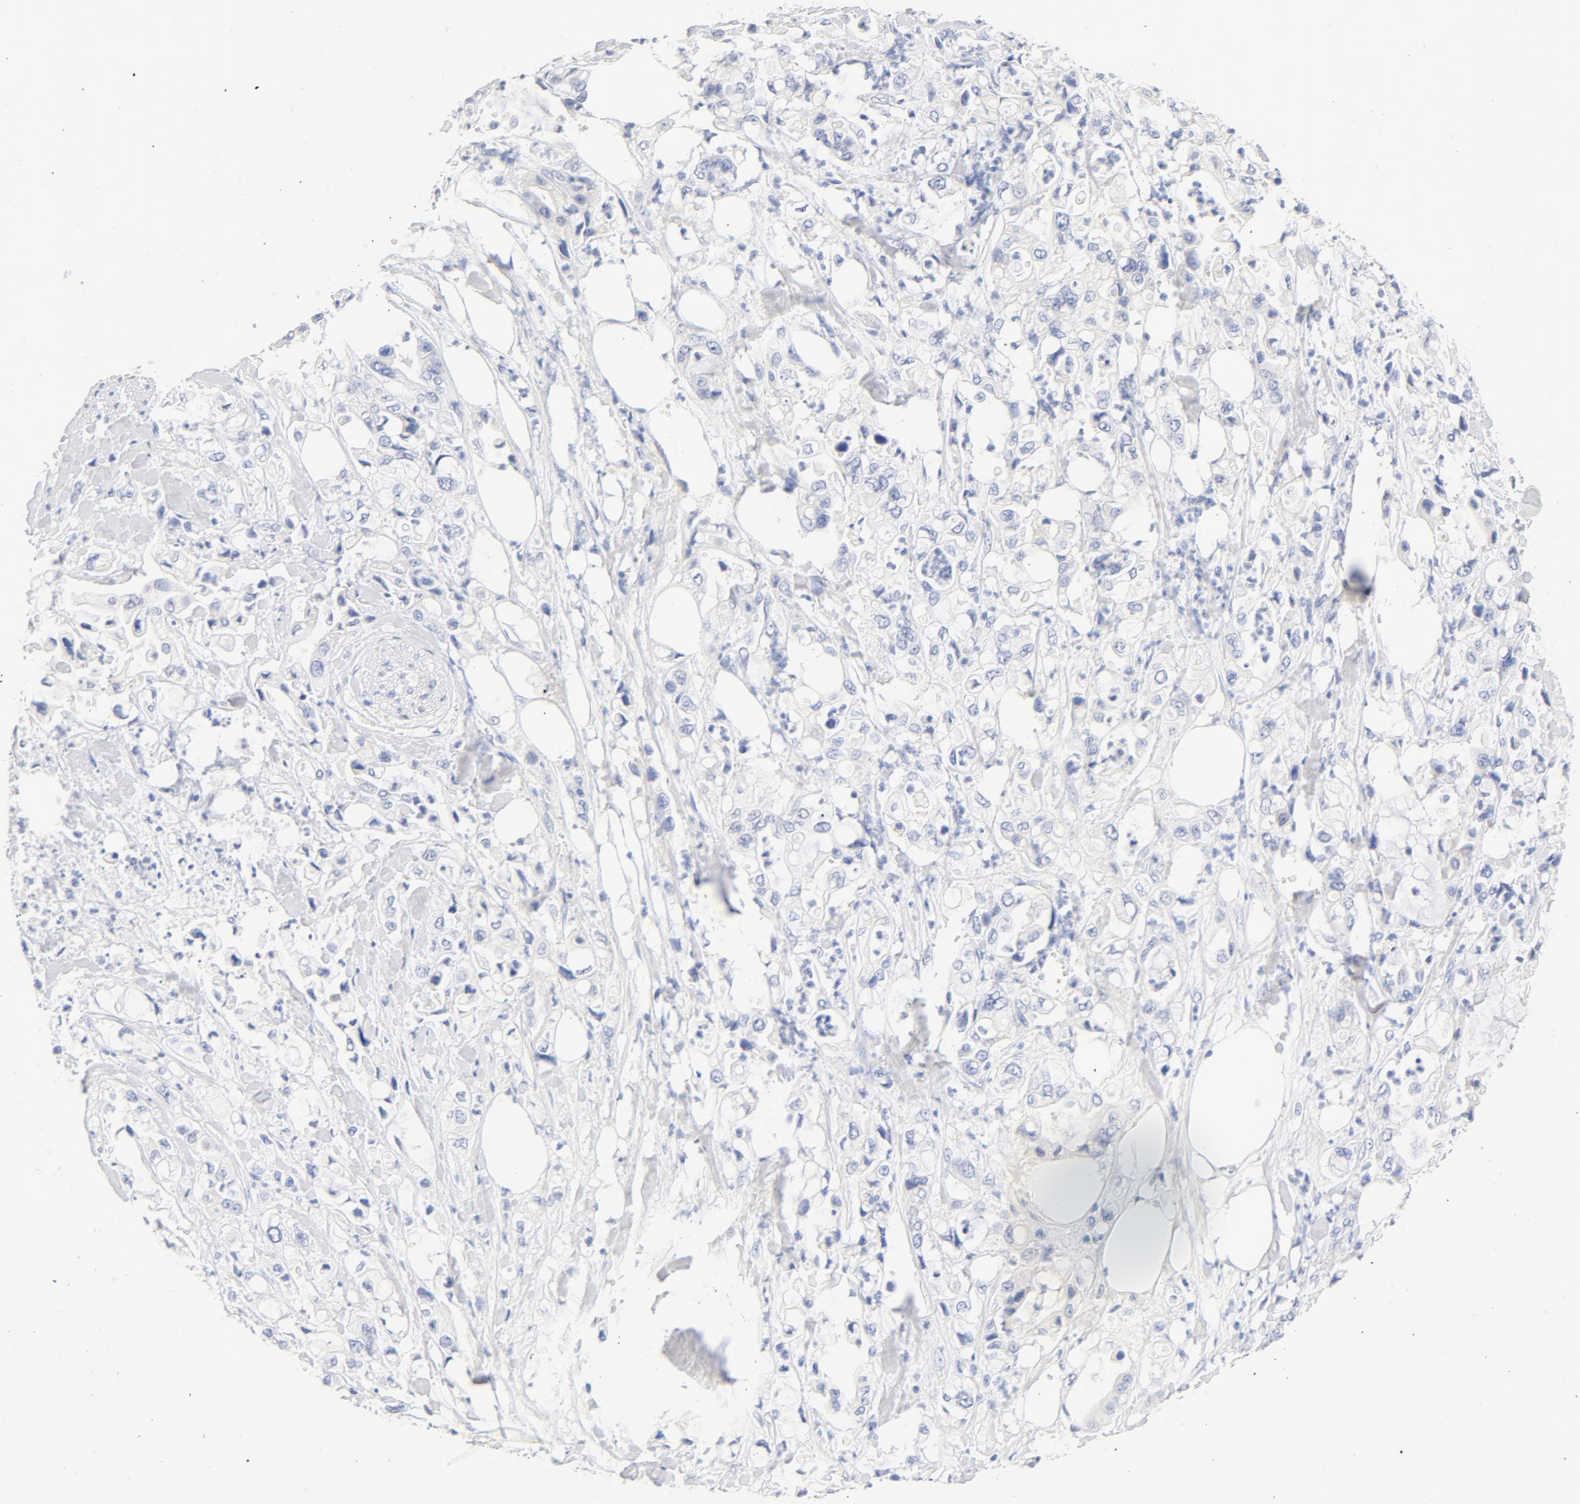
{"staining": {"intensity": "negative", "quantity": "none", "location": "none"}, "tissue": "pancreatic cancer", "cell_type": "Tumor cells", "image_type": "cancer", "snomed": [{"axis": "morphology", "description": "Adenocarcinoma, NOS"}, {"axis": "topography", "description": "Pancreas"}], "caption": "Tumor cells are negative for protein expression in human pancreatic adenocarcinoma.", "gene": "HOMER1", "patient": {"sex": "male", "age": 70}}